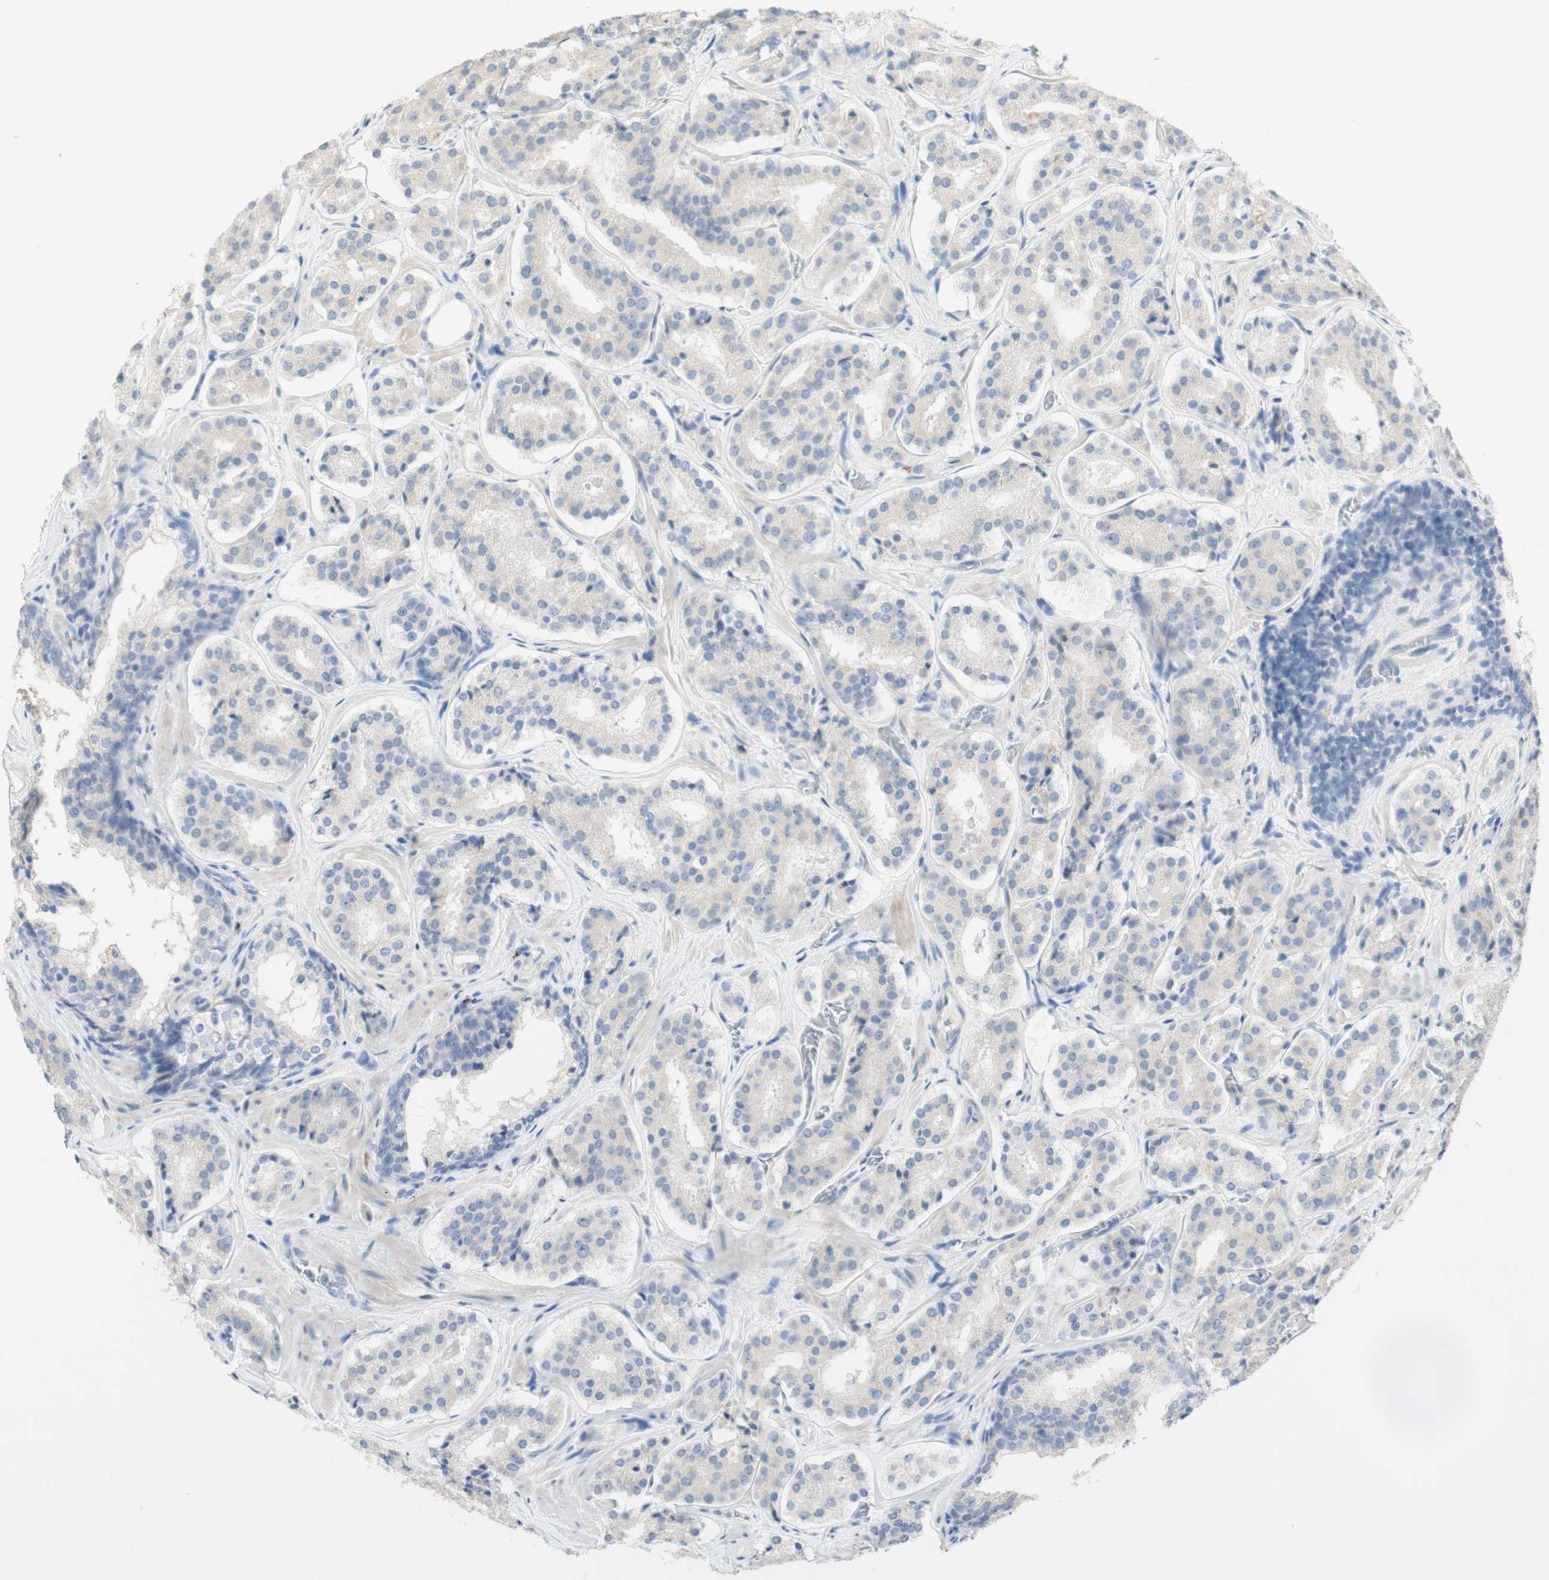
{"staining": {"intensity": "negative", "quantity": "none", "location": "none"}, "tissue": "prostate cancer", "cell_type": "Tumor cells", "image_type": "cancer", "snomed": [{"axis": "morphology", "description": "Adenocarcinoma, High grade"}, {"axis": "topography", "description": "Prostate"}], "caption": "Tumor cells show no significant positivity in prostate cancer.", "gene": "MANEA", "patient": {"sex": "male", "age": 60}}